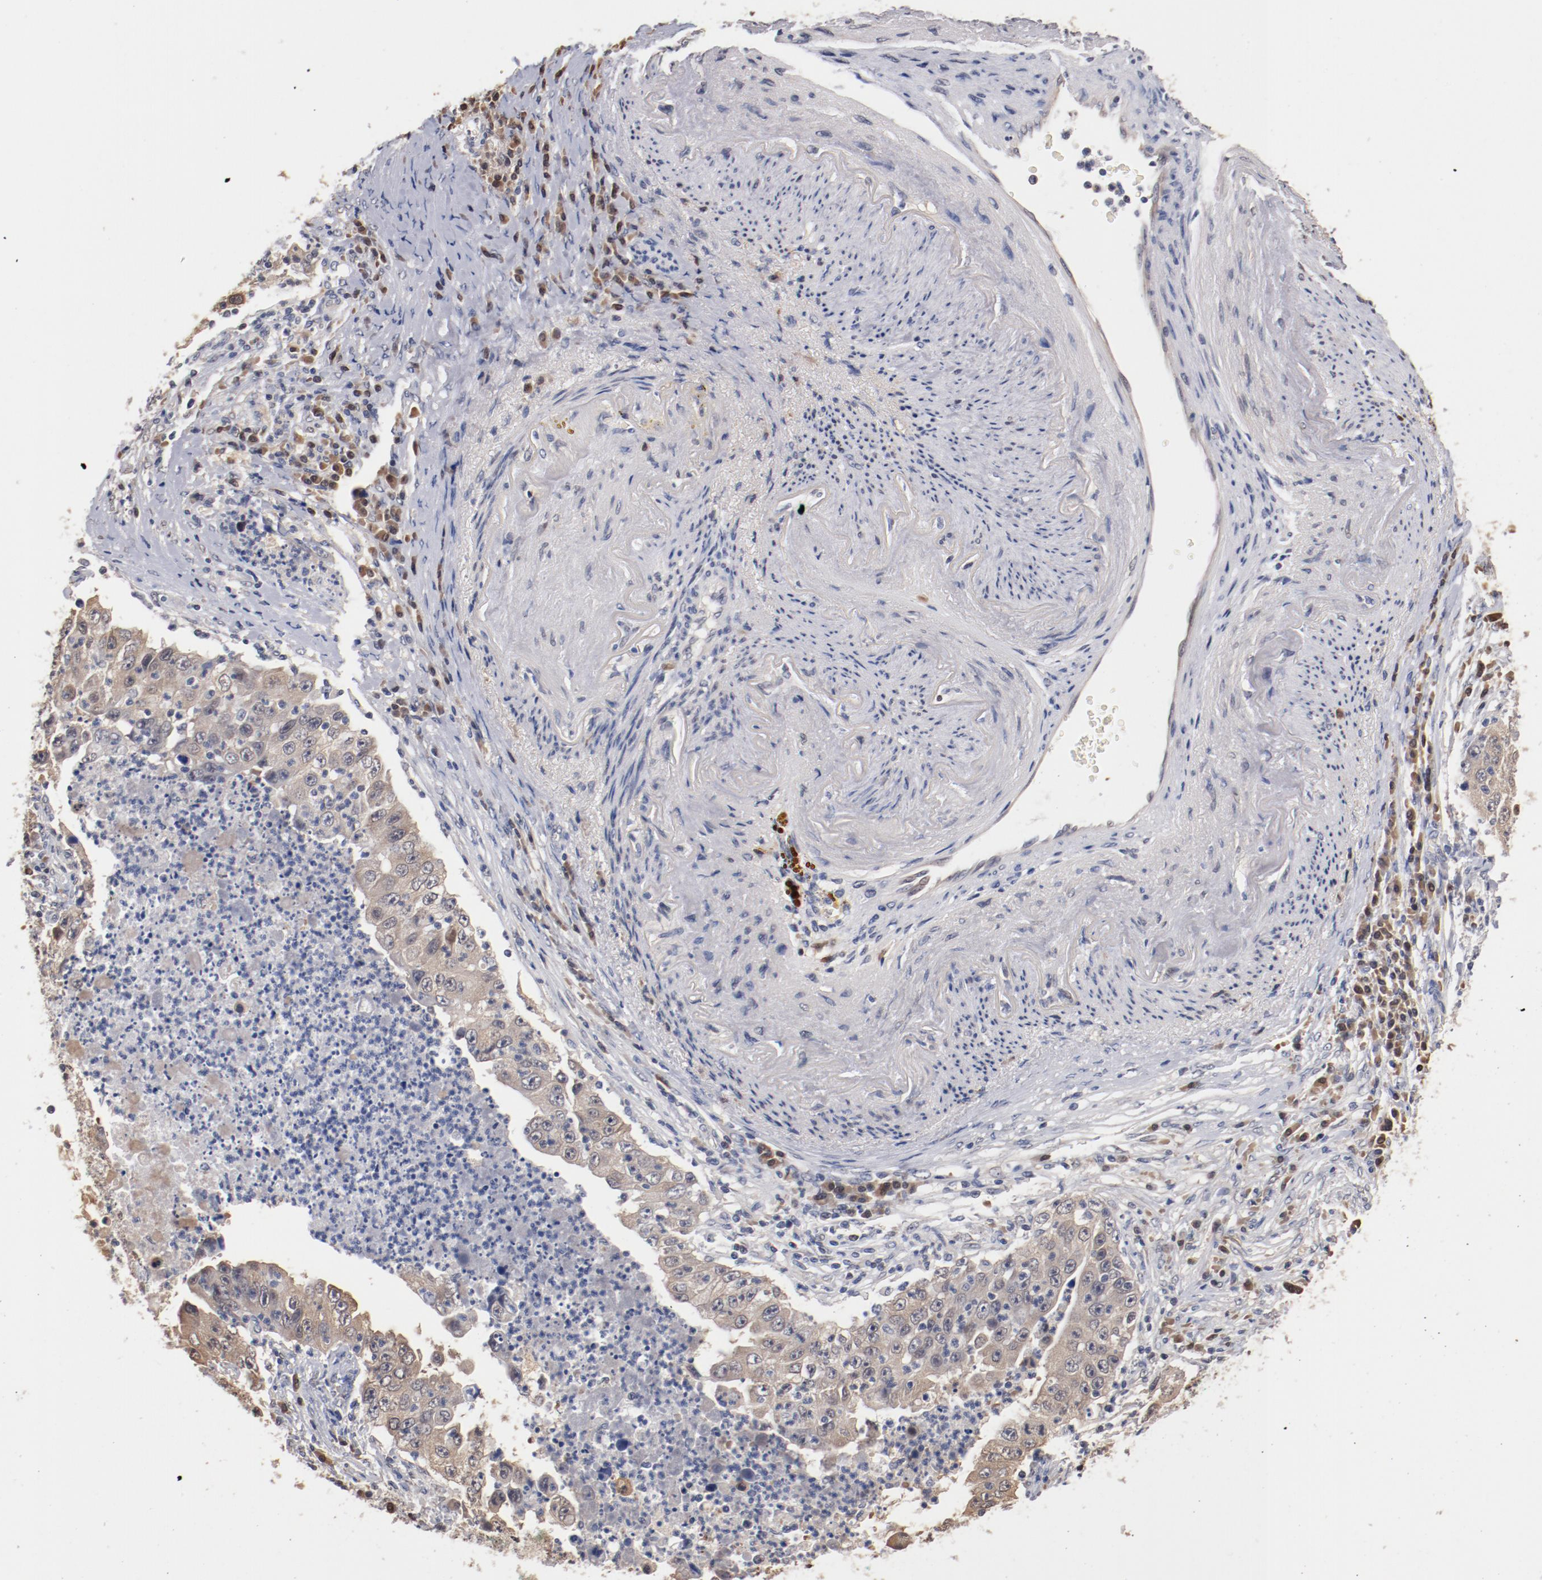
{"staining": {"intensity": "weak", "quantity": "25%-75%", "location": "cytoplasmic/membranous"}, "tissue": "lung cancer", "cell_type": "Tumor cells", "image_type": "cancer", "snomed": [{"axis": "morphology", "description": "Squamous cell carcinoma, NOS"}, {"axis": "topography", "description": "Lung"}], "caption": "DAB (3,3'-diaminobenzidine) immunohistochemical staining of human squamous cell carcinoma (lung) displays weak cytoplasmic/membranous protein positivity in approximately 25%-75% of tumor cells.", "gene": "MIF", "patient": {"sex": "male", "age": 64}}